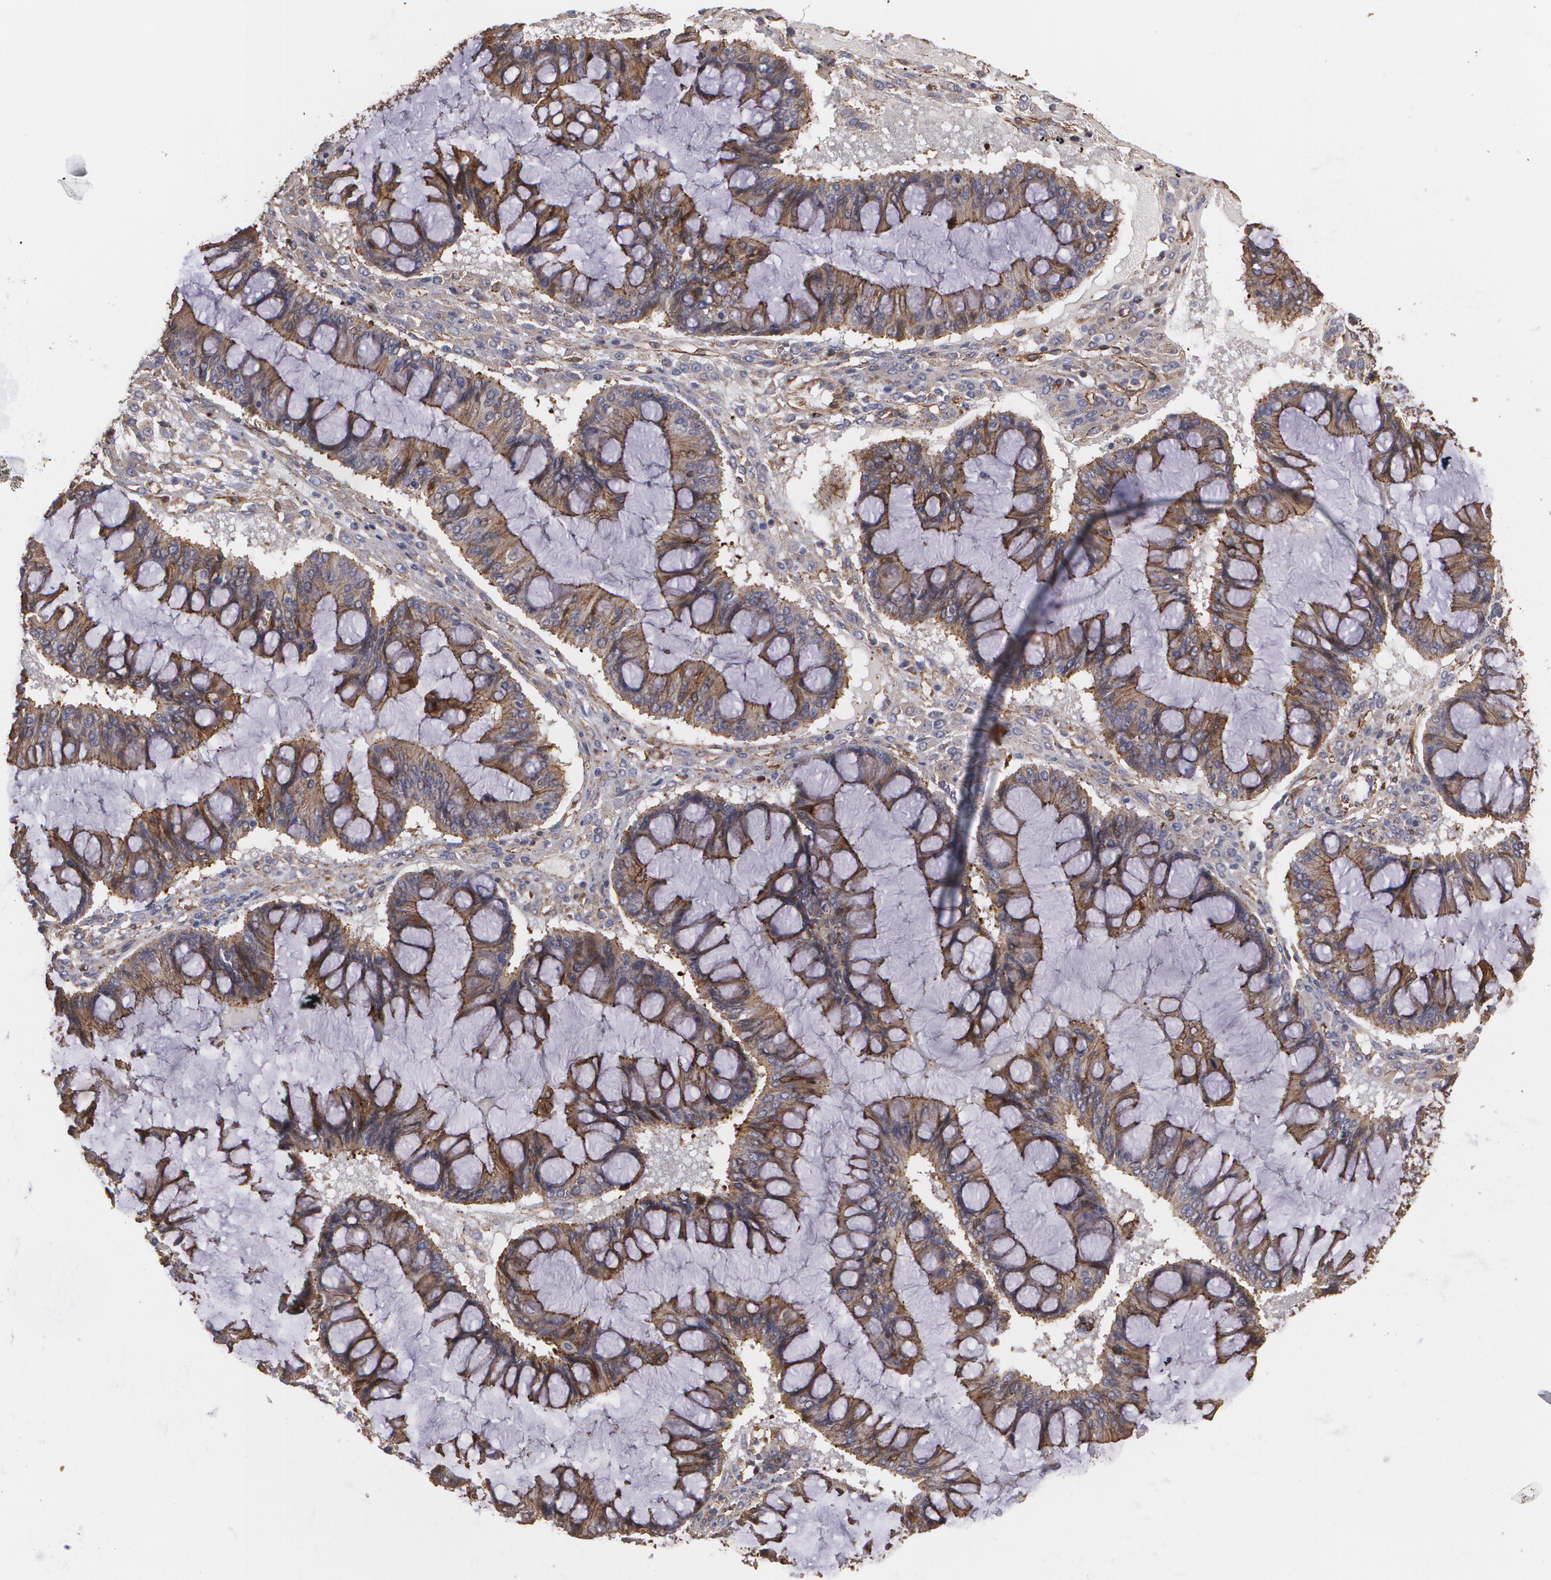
{"staining": {"intensity": "moderate", "quantity": ">75%", "location": "cytoplasmic/membranous"}, "tissue": "ovarian cancer", "cell_type": "Tumor cells", "image_type": "cancer", "snomed": [{"axis": "morphology", "description": "Cystadenocarcinoma, mucinous, NOS"}, {"axis": "topography", "description": "Ovary"}], "caption": "Immunohistochemical staining of human mucinous cystadenocarcinoma (ovarian) demonstrates medium levels of moderate cytoplasmic/membranous protein staining in about >75% of tumor cells.", "gene": "TJP1", "patient": {"sex": "female", "age": 73}}